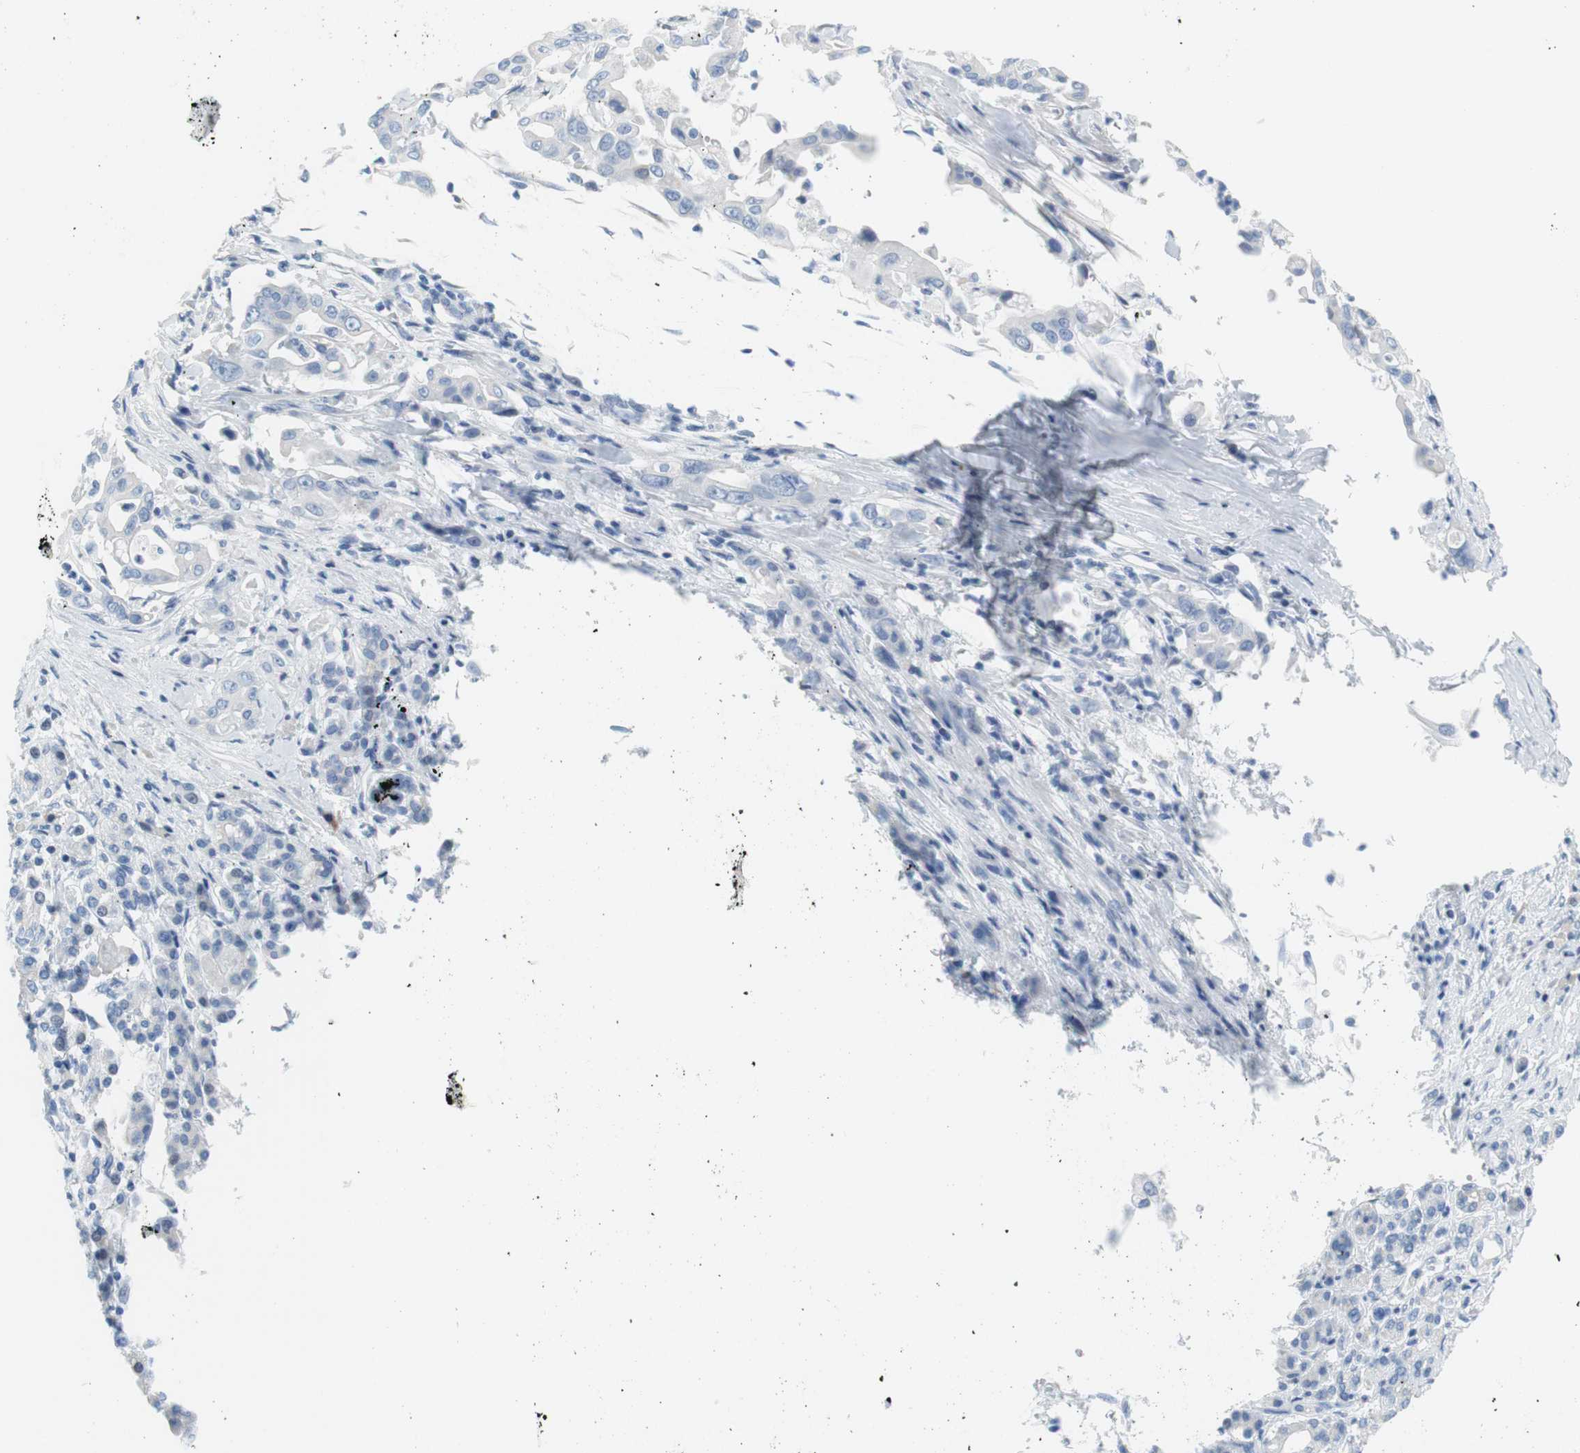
{"staining": {"intensity": "negative", "quantity": "none", "location": "none"}, "tissue": "pancreatic cancer", "cell_type": "Tumor cells", "image_type": "cancer", "snomed": [{"axis": "morphology", "description": "Normal tissue, NOS"}, {"axis": "topography", "description": "Pancreas"}], "caption": "Immunohistochemical staining of pancreatic cancer shows no significant expression in tumor cells.", "gene": "MYH1", "patient": {"sex": "male", "age": 42}}